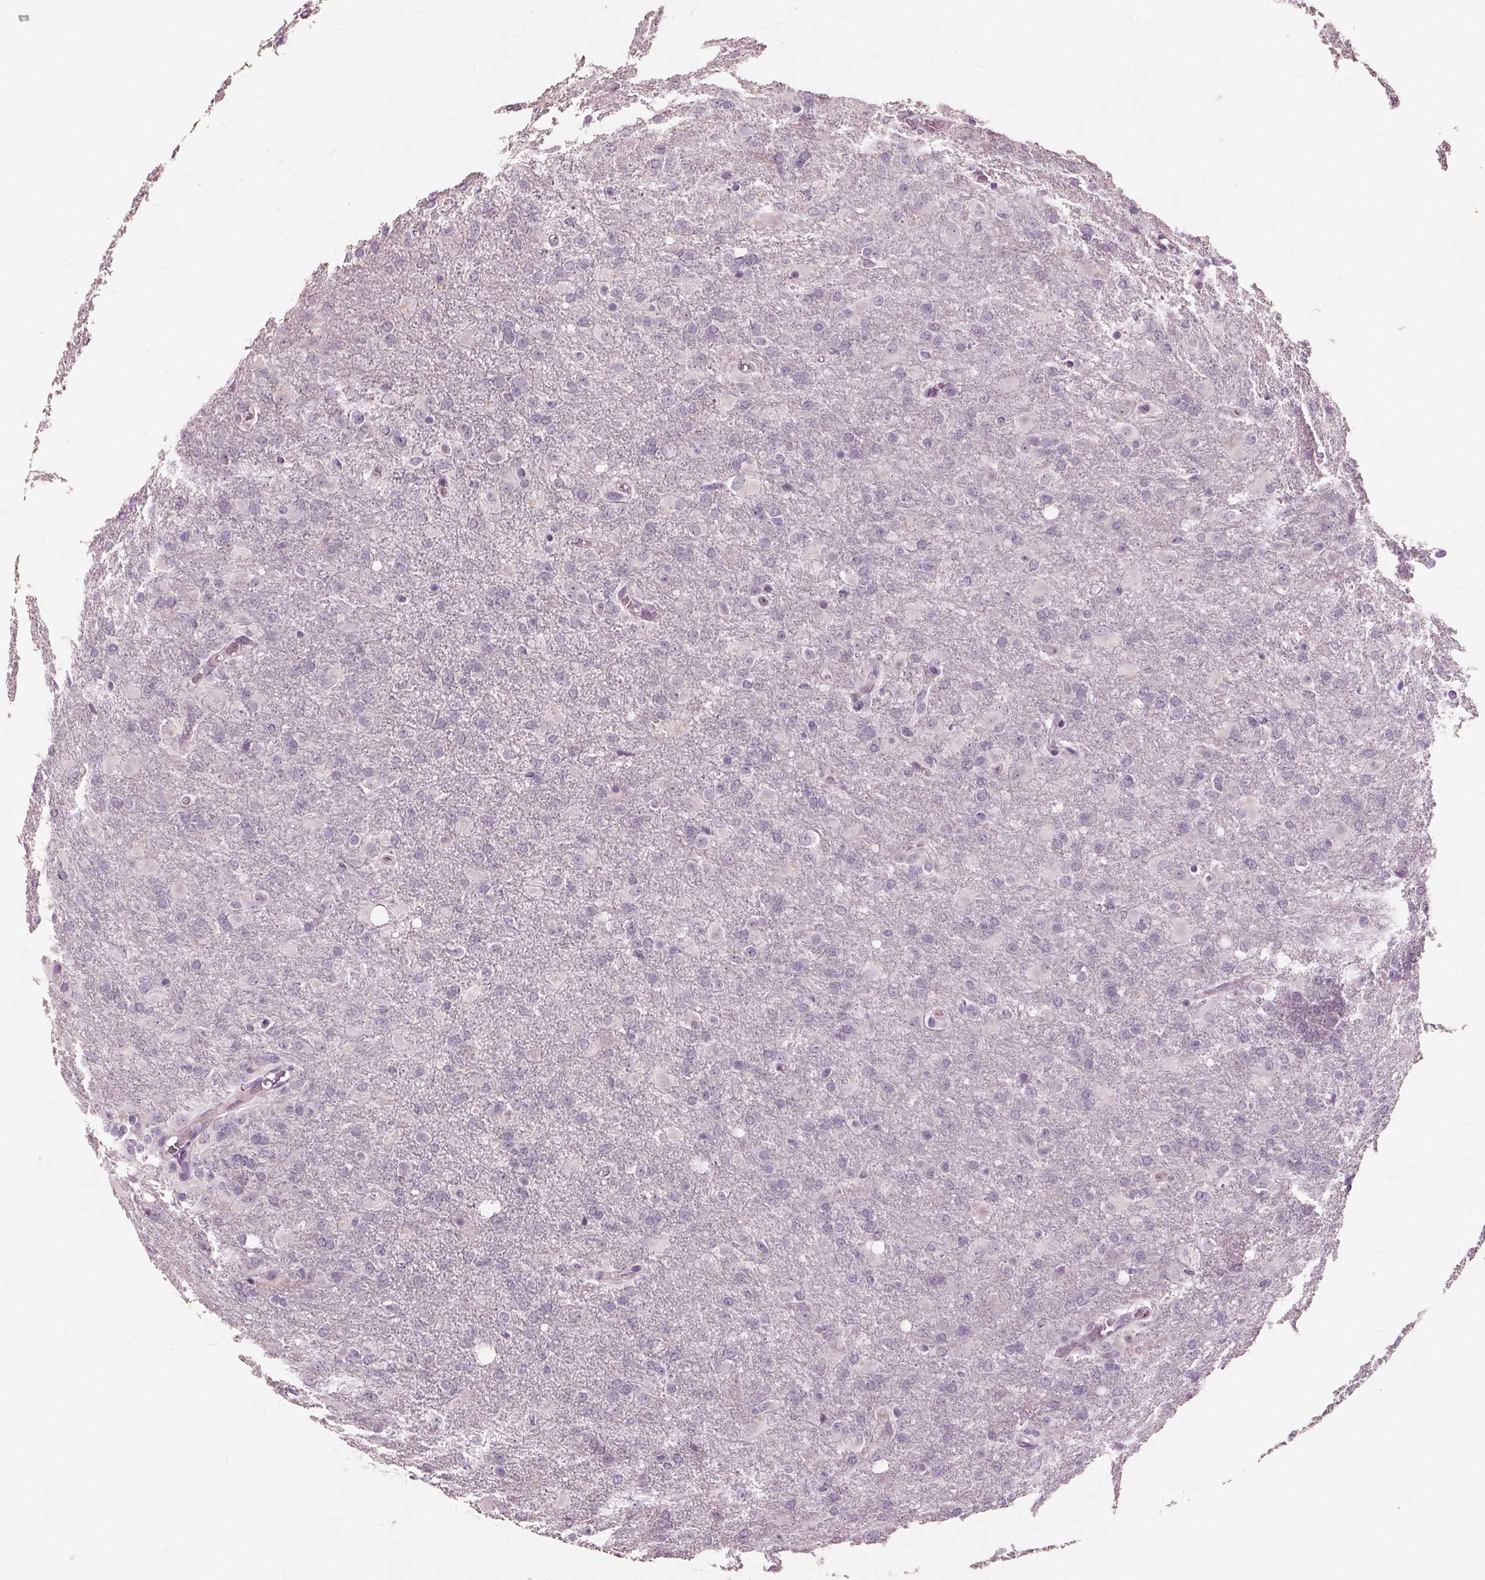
{"staining": {"intensity": "negative", "quantity": "none", "location": "none"}, "tissue": "glioma", "cell_type": "Tumor cells", "image_type": "cancer", "snomed": [{"axis": "morphology", "description": "Glioma, malignant, High grade"}, {"axis": "topography", "description": "Brain"}], "caption": "DAB (3,3'-diaminobenzidine) immunohistochemical staining of malignant high-grade glioma displays no significant positivity in tumor cells.", "gene": "TKFC", "patient": {"sex": "male", "age": 68}}